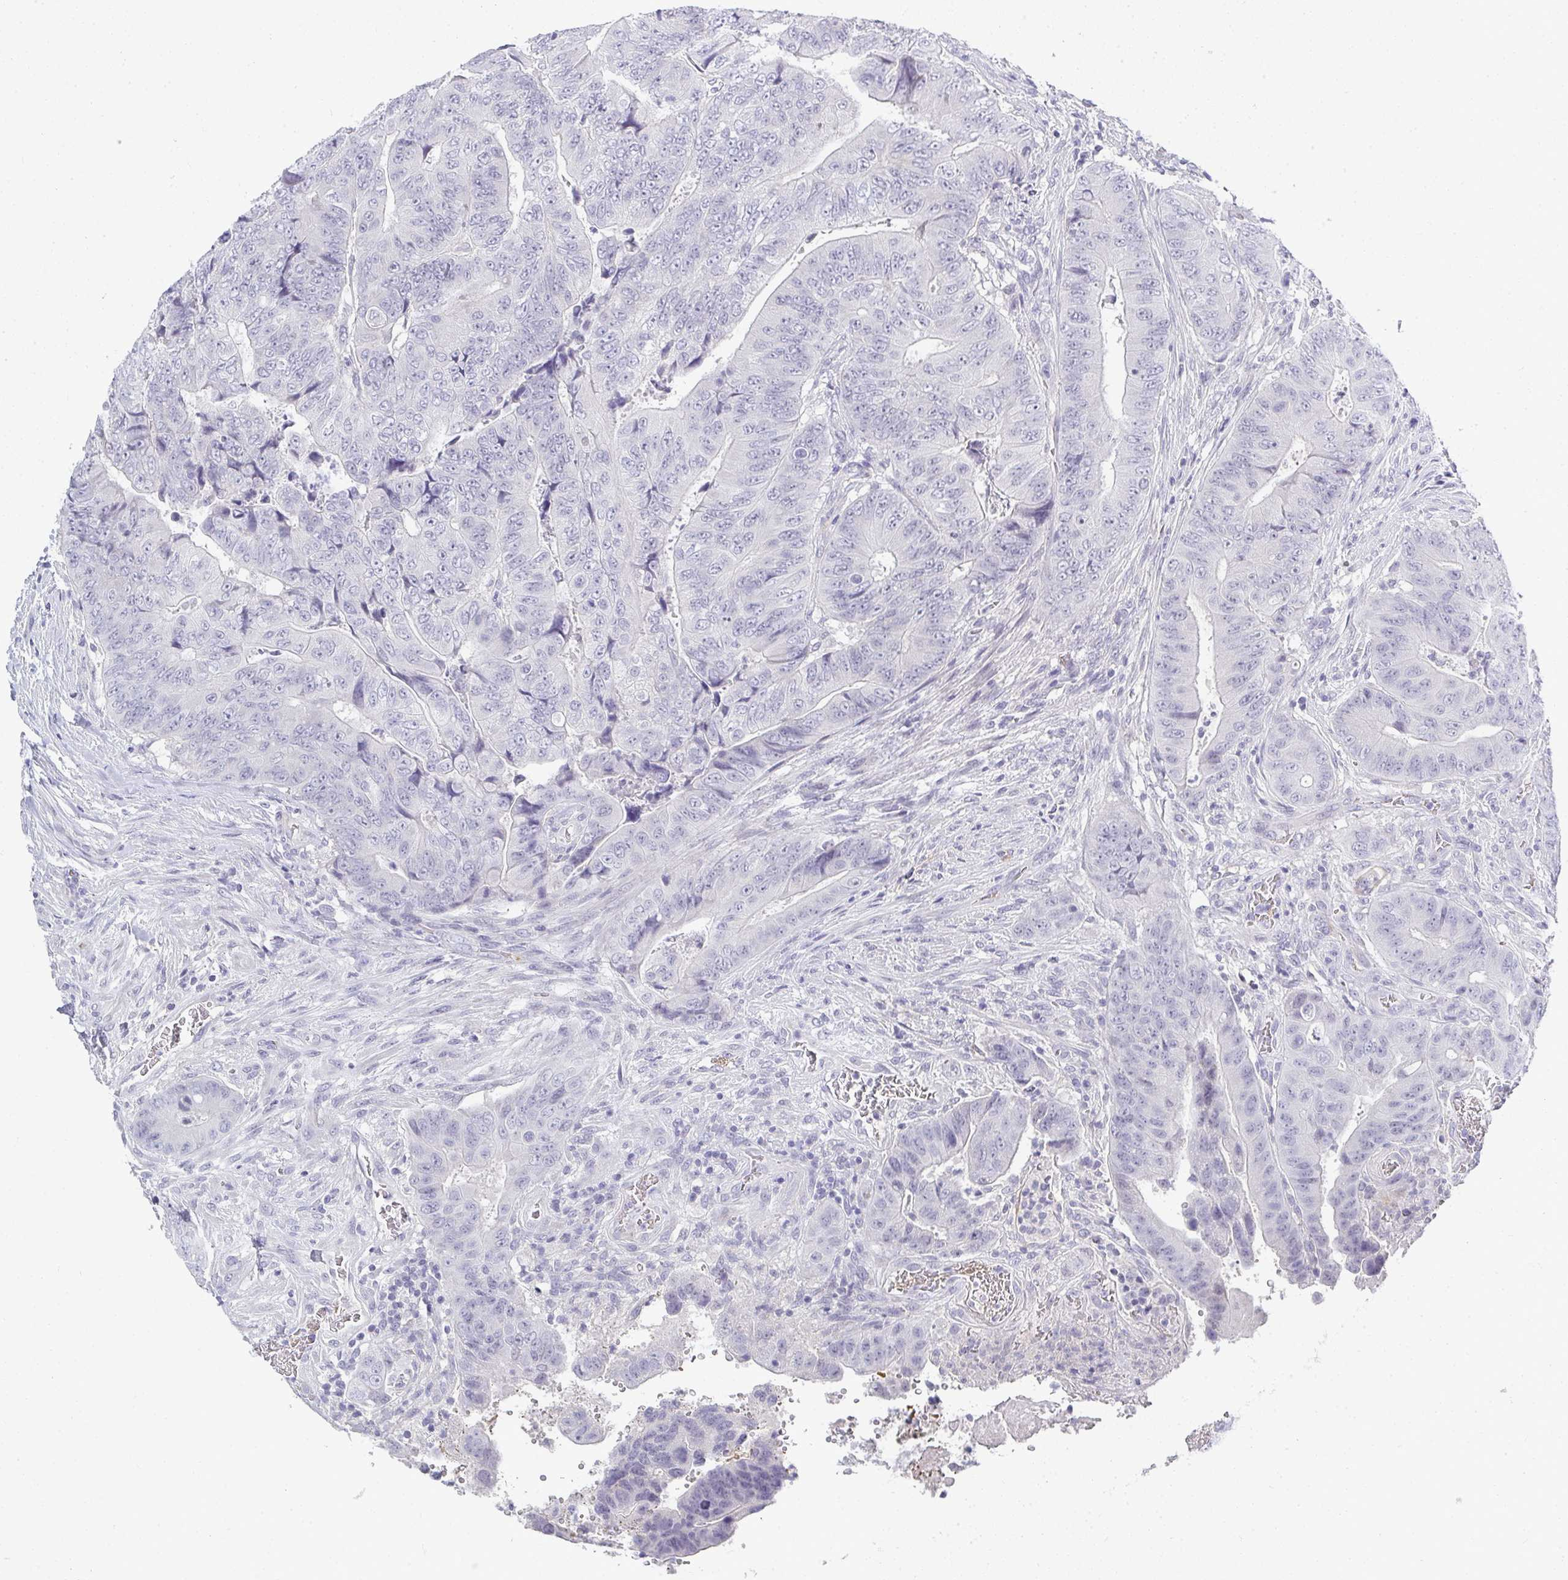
{"staining": {"intensity": "negative", "quantity": "none", "location": "none"}, "tissue": "colorectal cancer", "cell_type": "Tumor cells", "image_type": "cancer", "snomed": [{"axis": "morphology", "description": "Adenocarcinoma, NOS"}, {"axis": "topography", "description": "Colon"}], "caption": "High magnification brightfield microscopy of colorectal cancer stained with DAB (3,3'-diaminobenzidine) (brown) and counterstained with hematoxylin (blue): tumor cells show no significant positivity.", "gene": "TMEM82", "patient": {"sex": "female", "age": 48}}